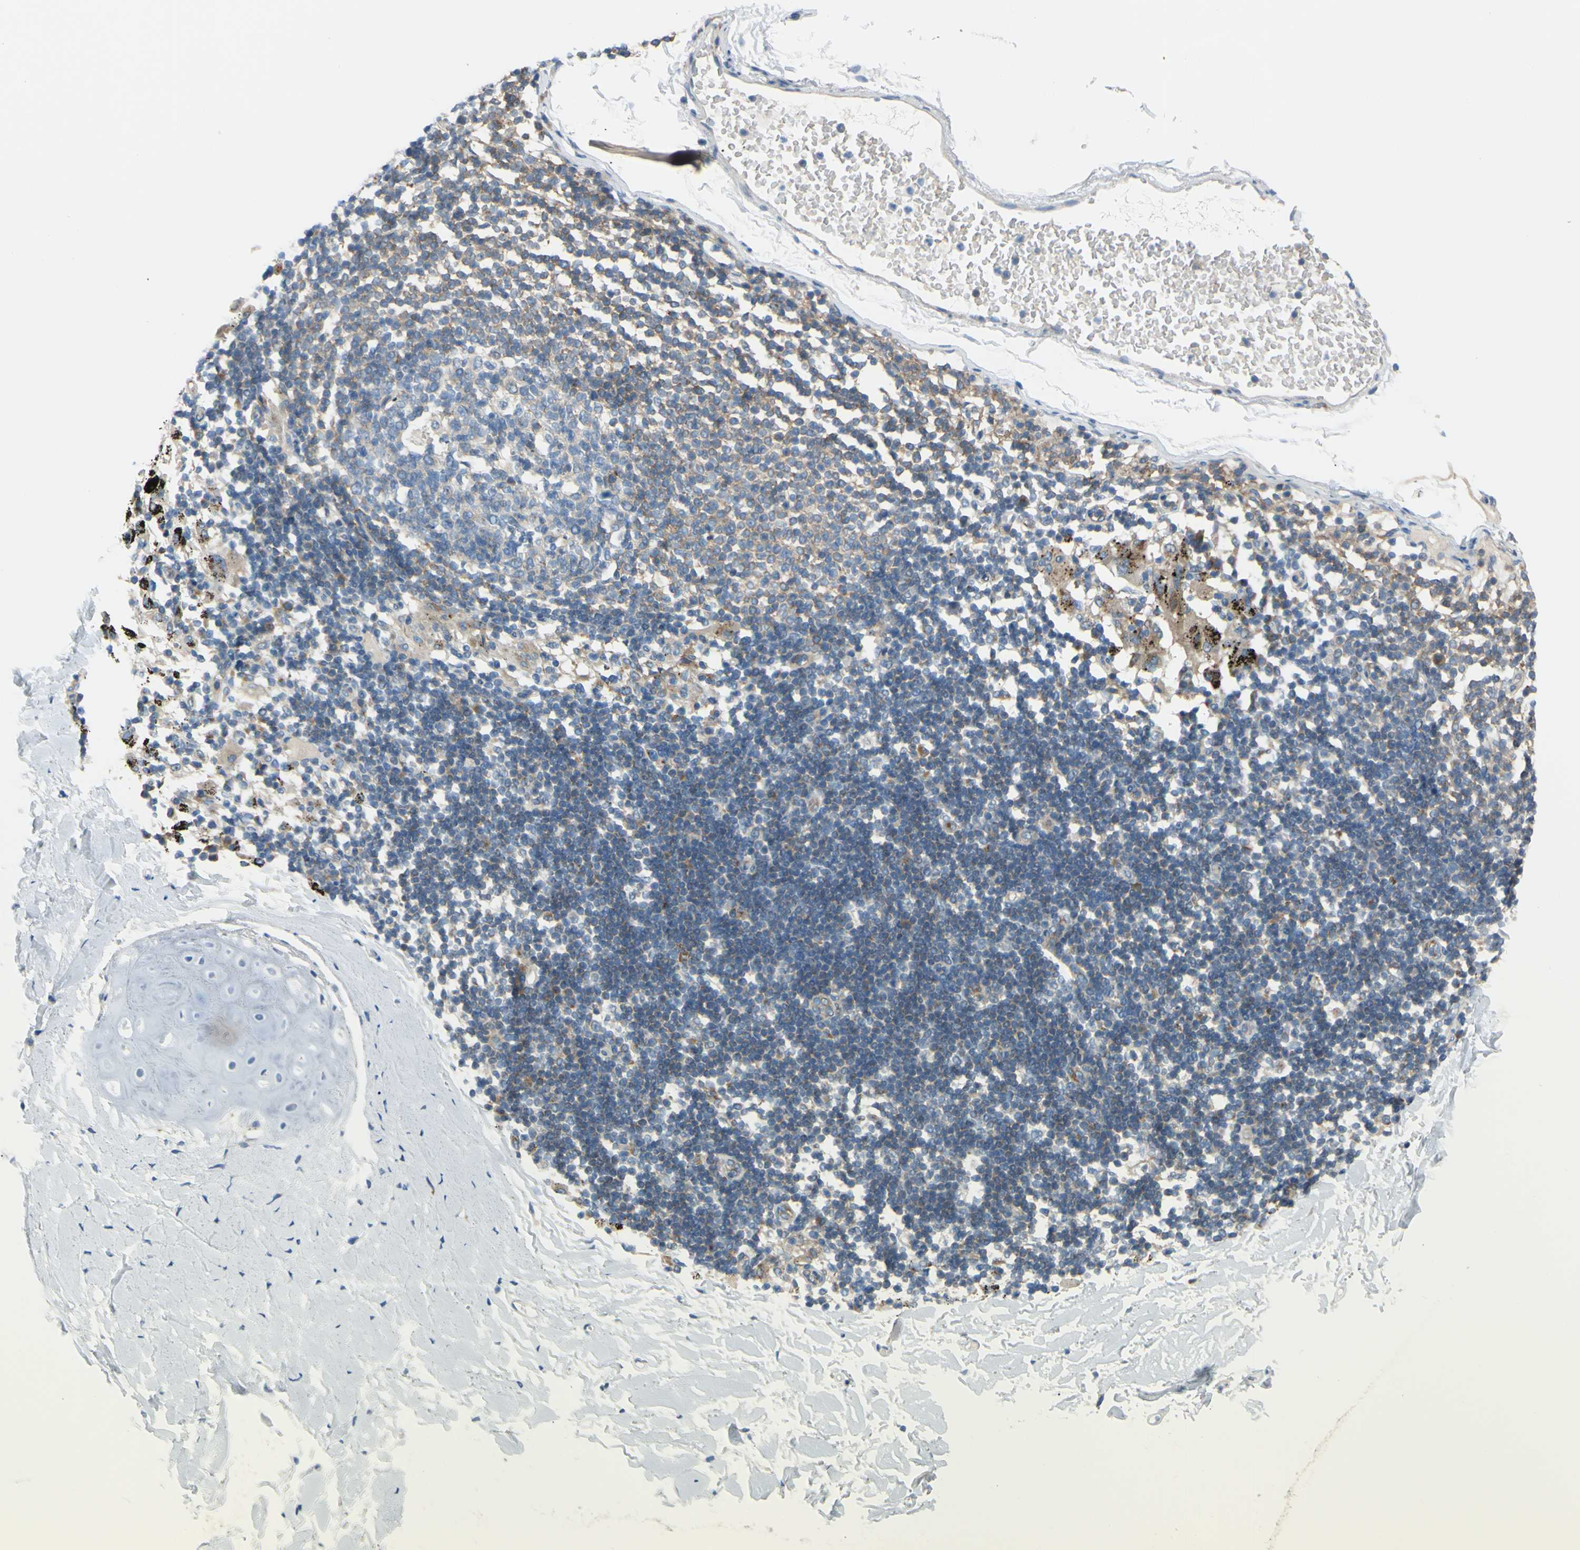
{"staining": {"intensity": "negative", "quantity": "none", "location": "none"}, "tissue": "adipose tissue", "cell_type": "Adipocytes", "image_type": "normal", "snomed": [{"axis": "morphology", "description": "Normal tissue, NOS"}, {"axis": "topography", "description": "Cartilage tissue"}, {"axis": "topography", "description": "Bronchus"}], "caption": "Immunohistochemistry (IHC) image of unremarkable human adipose tissue stained for a protein (brown), which shows no staining in adipocytes.", "gene": "FRMD4B", "patient": {"sex": "female", "age": 73}}